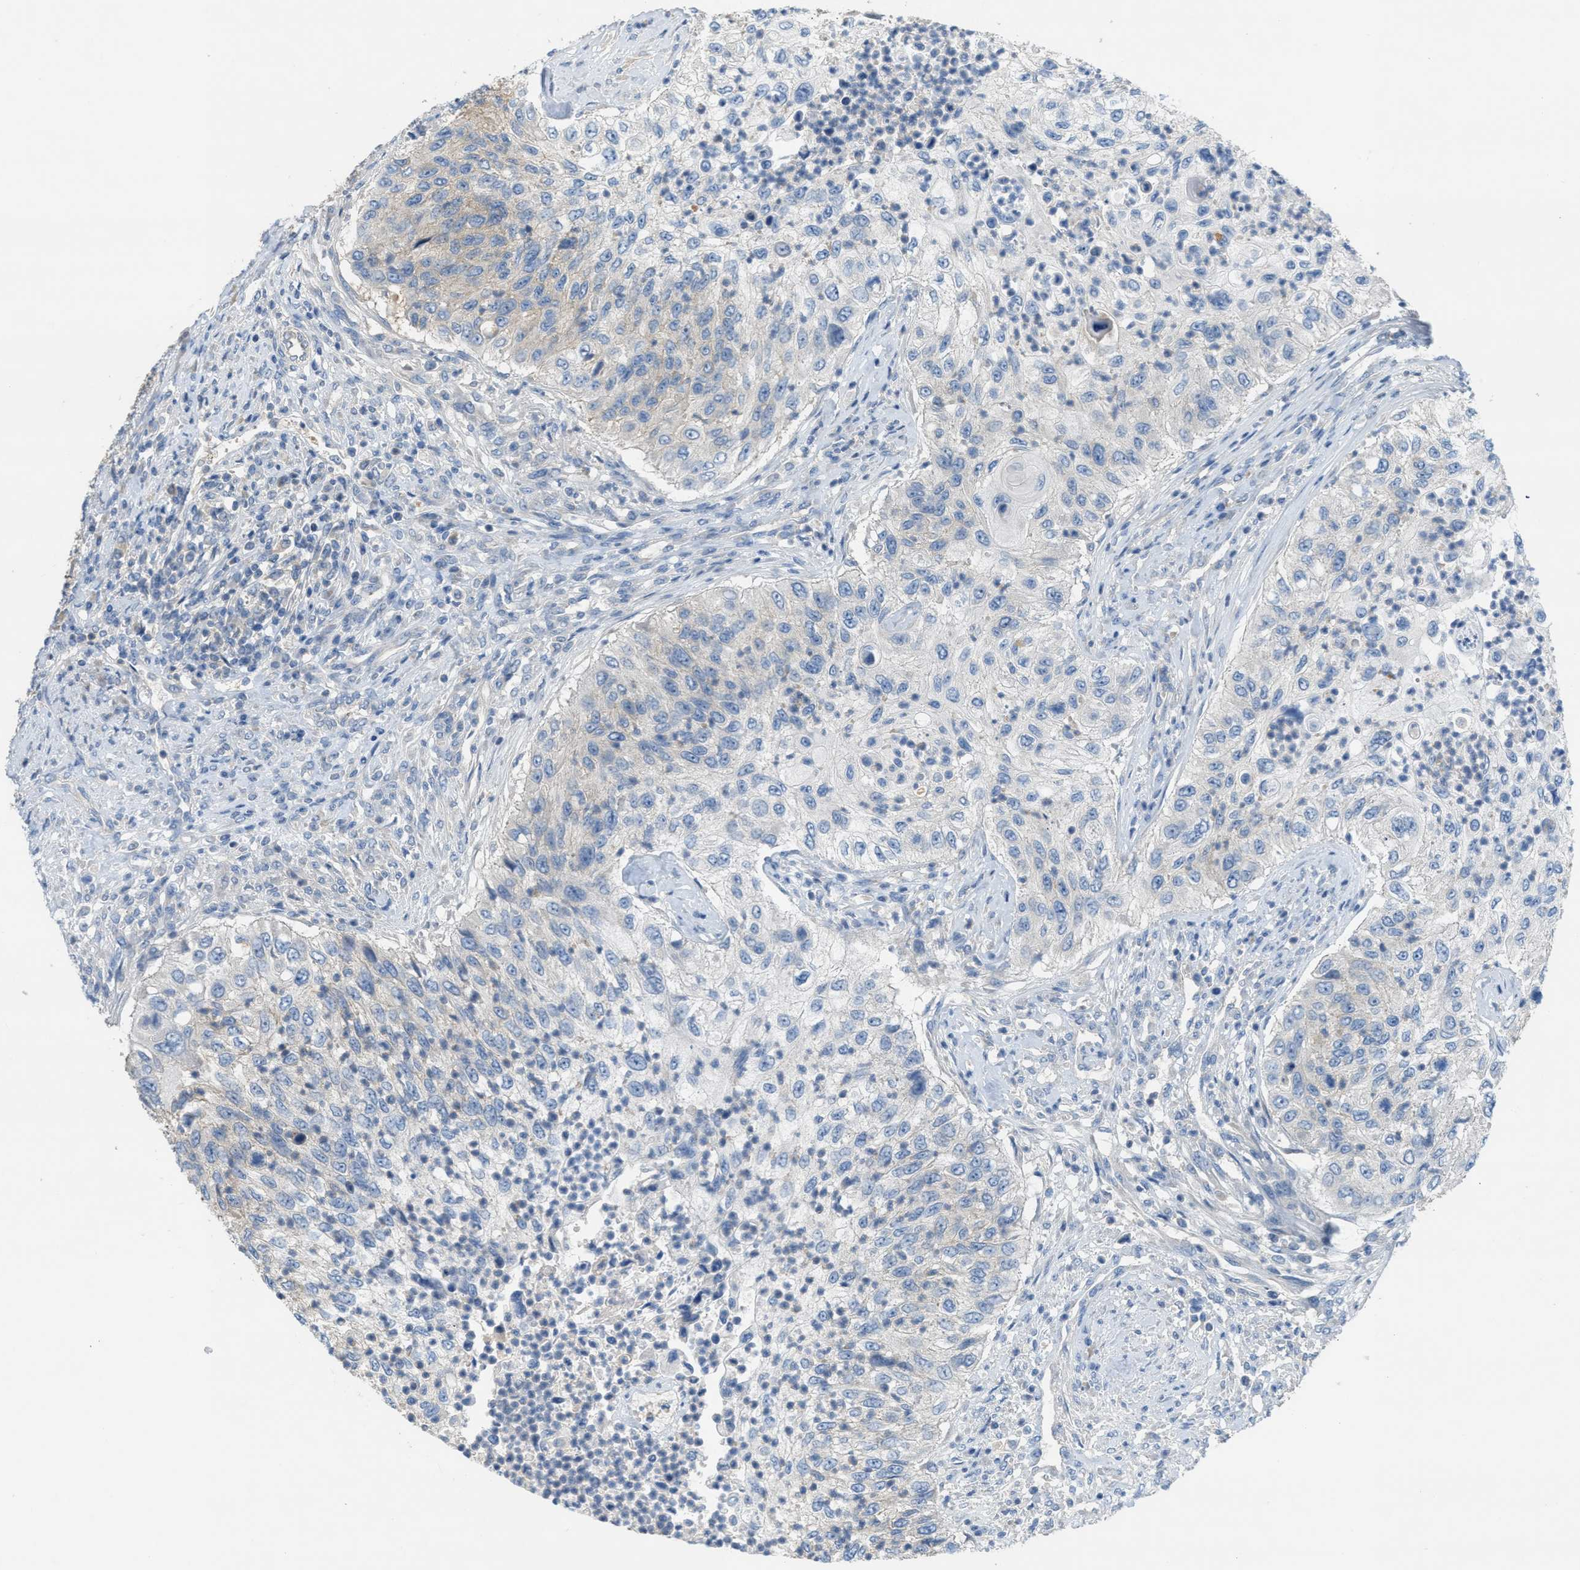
{"staining": {"intensity": "negative", "quantity": "none", "location": "none"}, "tissue": "urothelial cancer", "cell_type": "Tumor cells", "image_type": "cancer", "snomed": [{"axis": "morphology", "description": "Urothelial carcinoma, High grade"}, {"axis": "topography", "description": "Urinary bladder"}], "caption": "There is no significant expression in tumor cells of urothelial cancer. Nuclei are stained in blue.", "gene": "UBA5", "patient": {"sex": "female", "age": 60}}